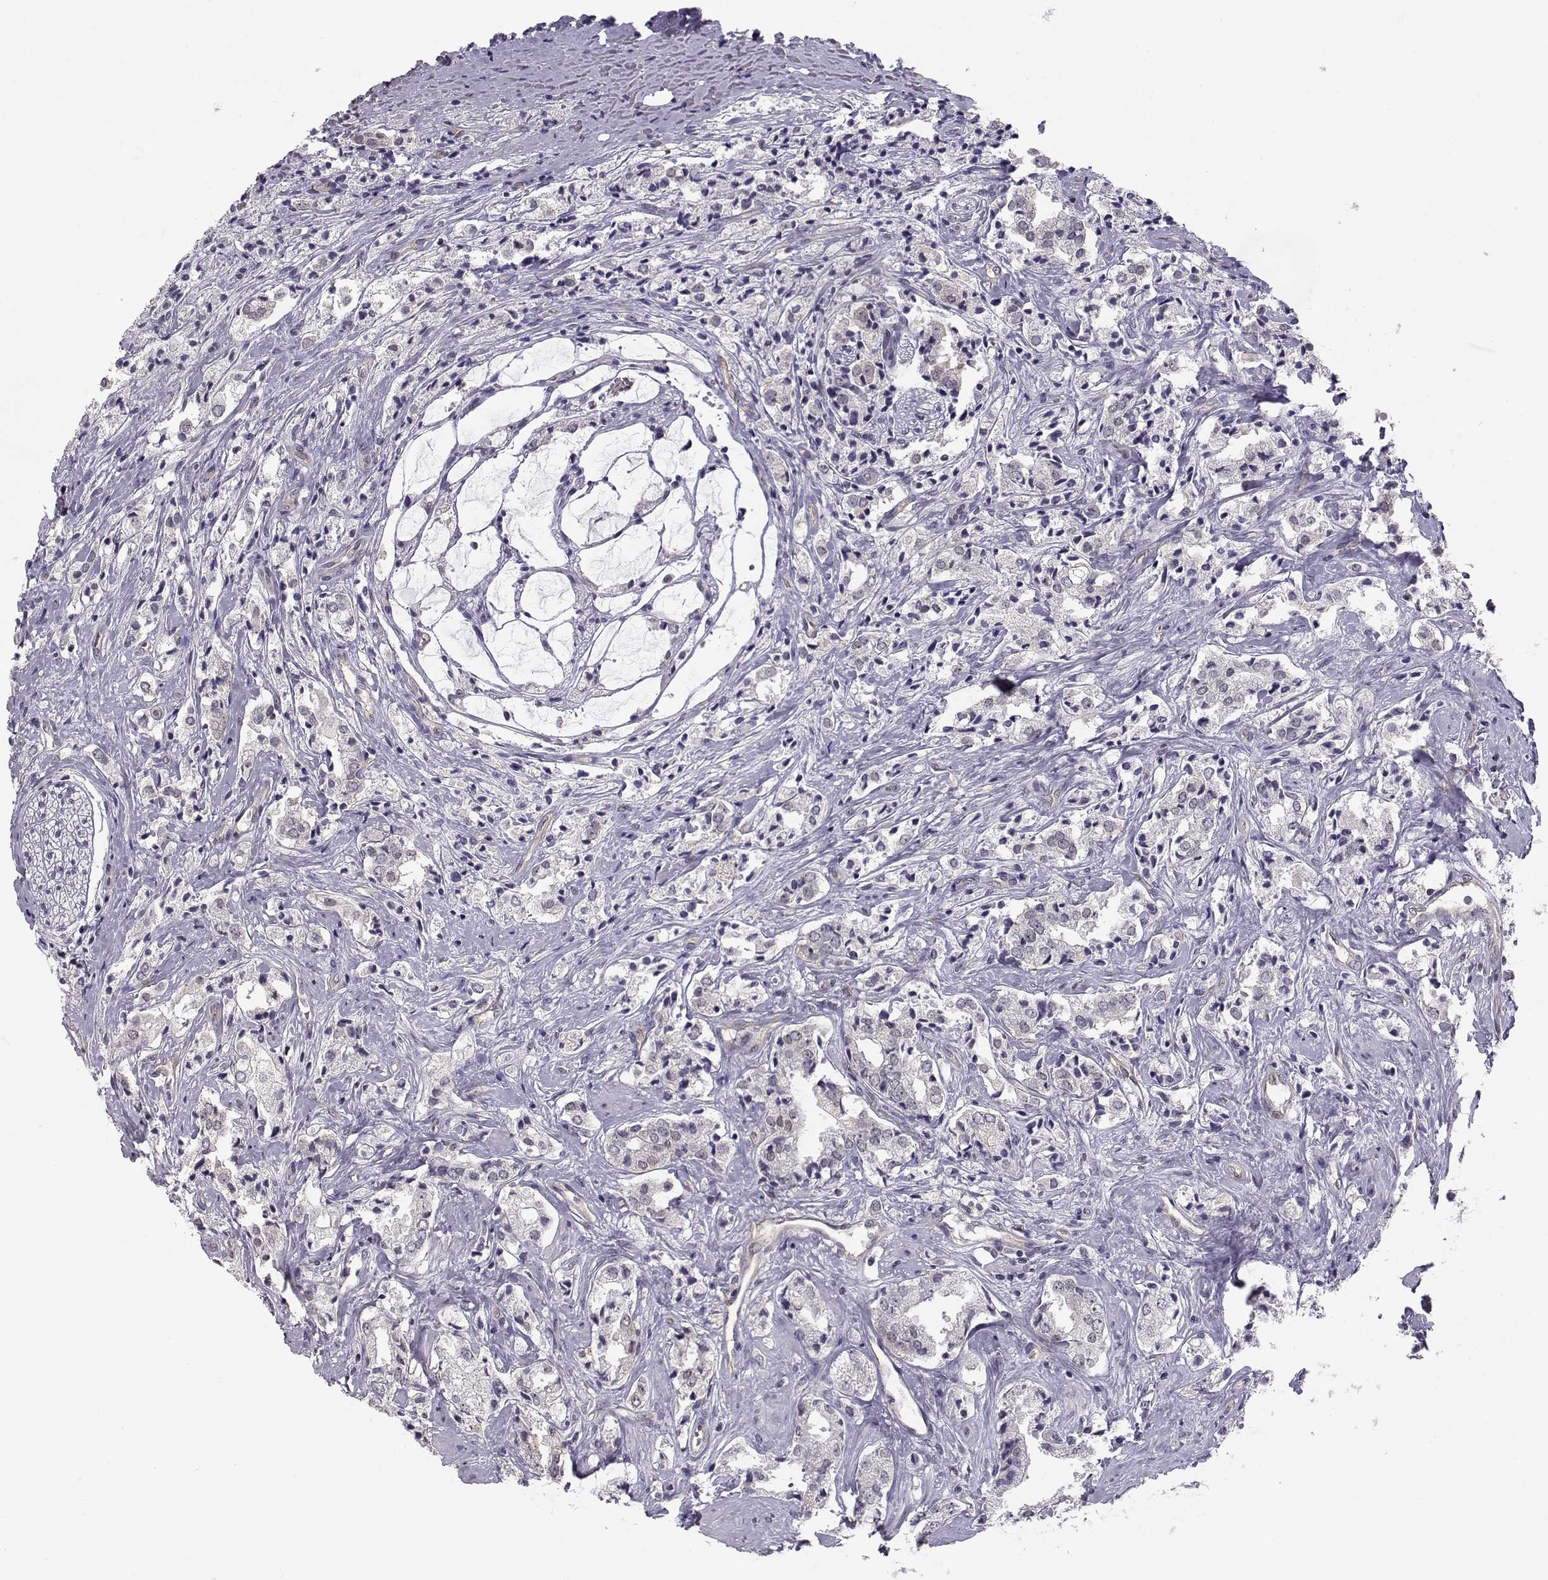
{"staining": {"intensity": "negative", "quantity": "none", "location": "none"}, "tissue": "prostate cancer", "cell_type": "Tumor cells", "image_type": "cancer", "snomed": [{"axis": "morphology", "description": "Adenocarcinoma, NOS"}, {"axis": "topography", "description": "Prostate"}], "caption": "Immunohistochemistry (IHC) photomicrograph of neoplastic tissue: human prostate adenocarcinoma stained with DAB (3,3'-diaminobenzidine) reveals no significant protein expression in tumor cells.", "gene": "KIF13B", "patient": {"sex": "male", "age": 66}}